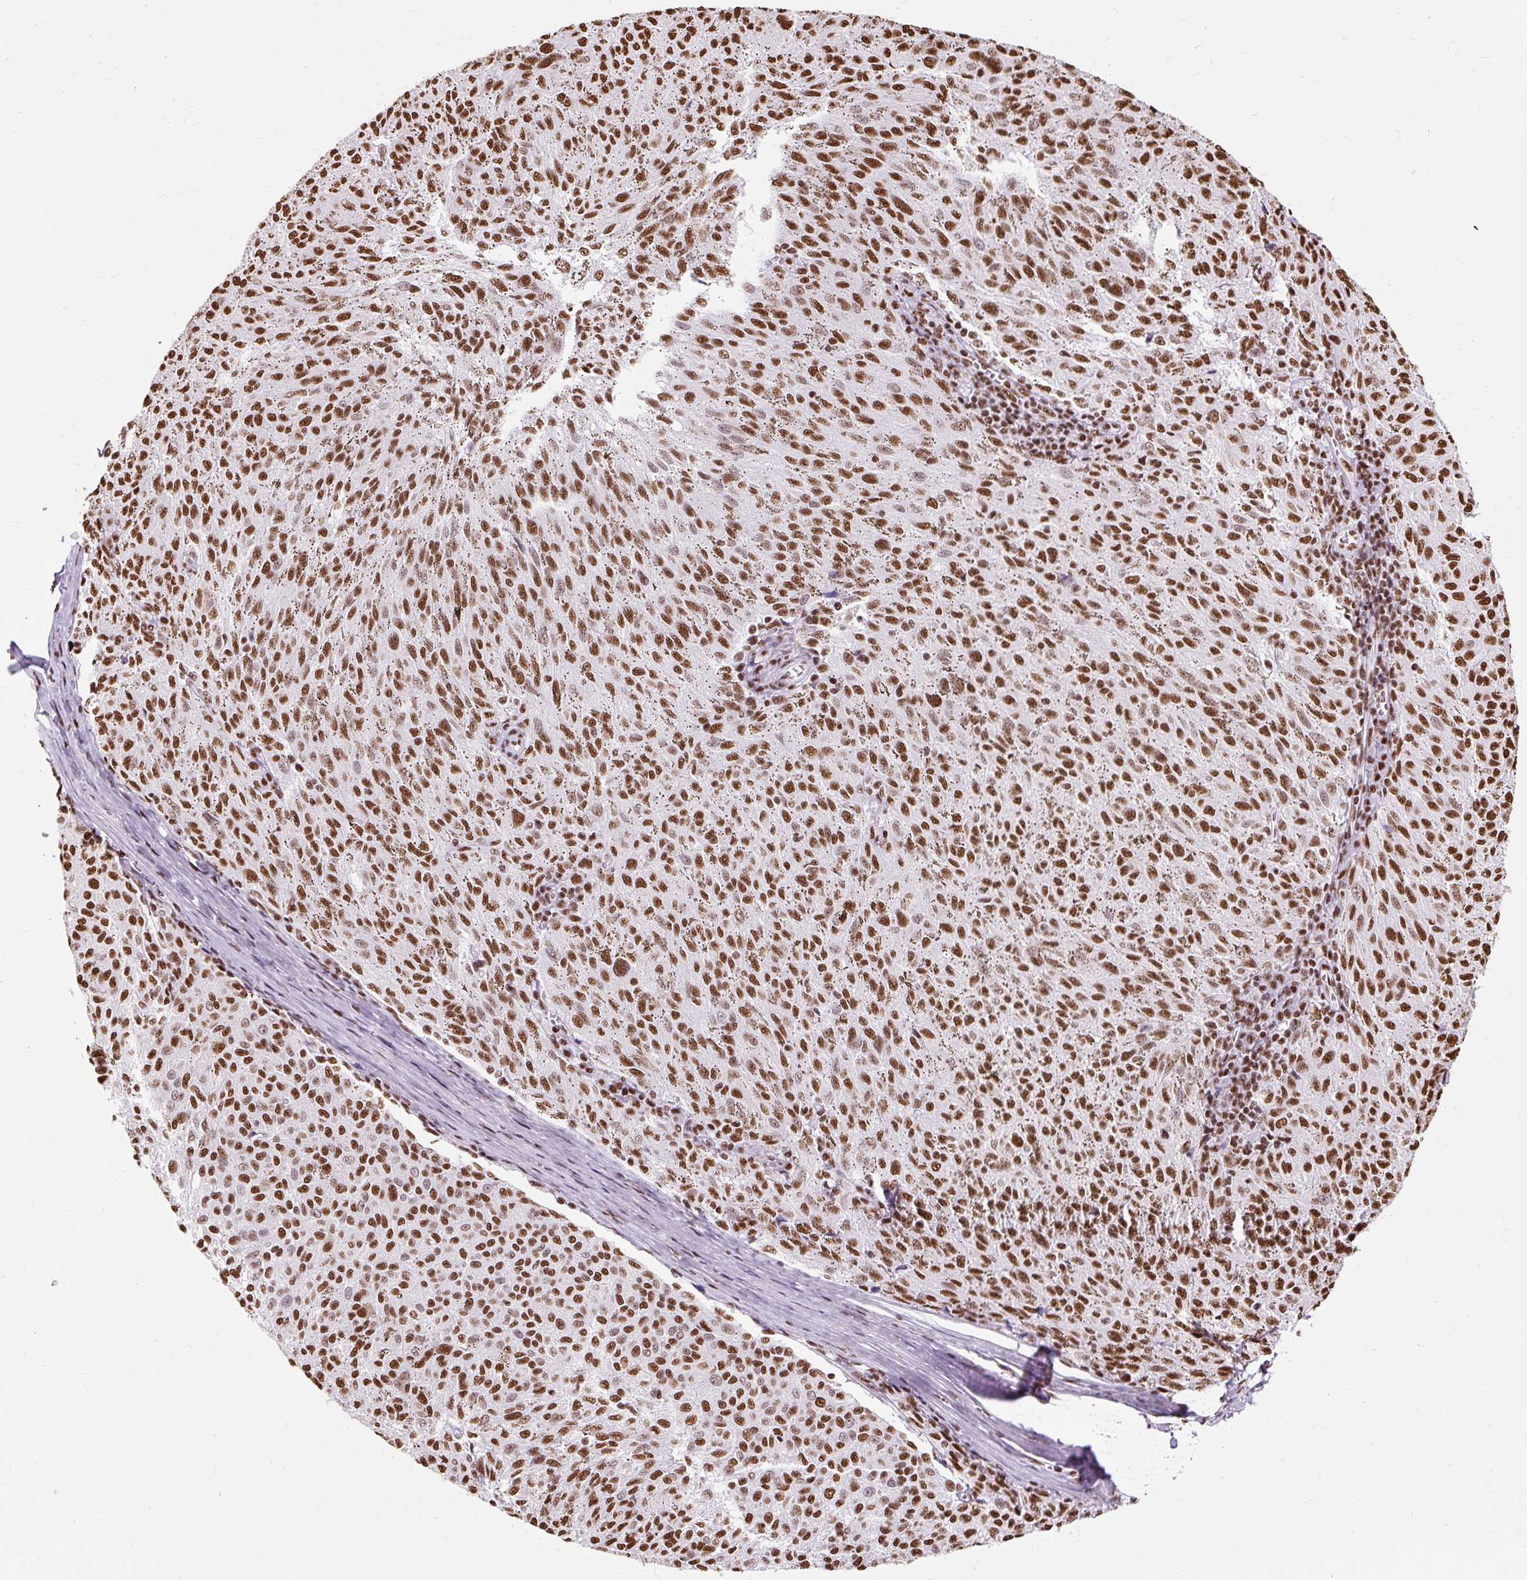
{"staining": {"intensity": "strong", "quantity": ">75%", "location": "nuclear"}, "tissue": "melanoma", "cell_type": "Tumor cells", "image_type": "cancer", "snomed": [{"axis": "morphology", "description": "Malignant melanoma, NOS"}, {"axis": "topography", "description": "Skin"}], "caption": "Immunohistochemical staining of human malignant melanoma demonstrates high levels of strong nuclear protein staining in approximately >75% of tumor cells. (DAB IHC with brightfield microscopy, high magnification).", "gene": "XRCC6", "patient": {"sex": "female", "age": 72}}